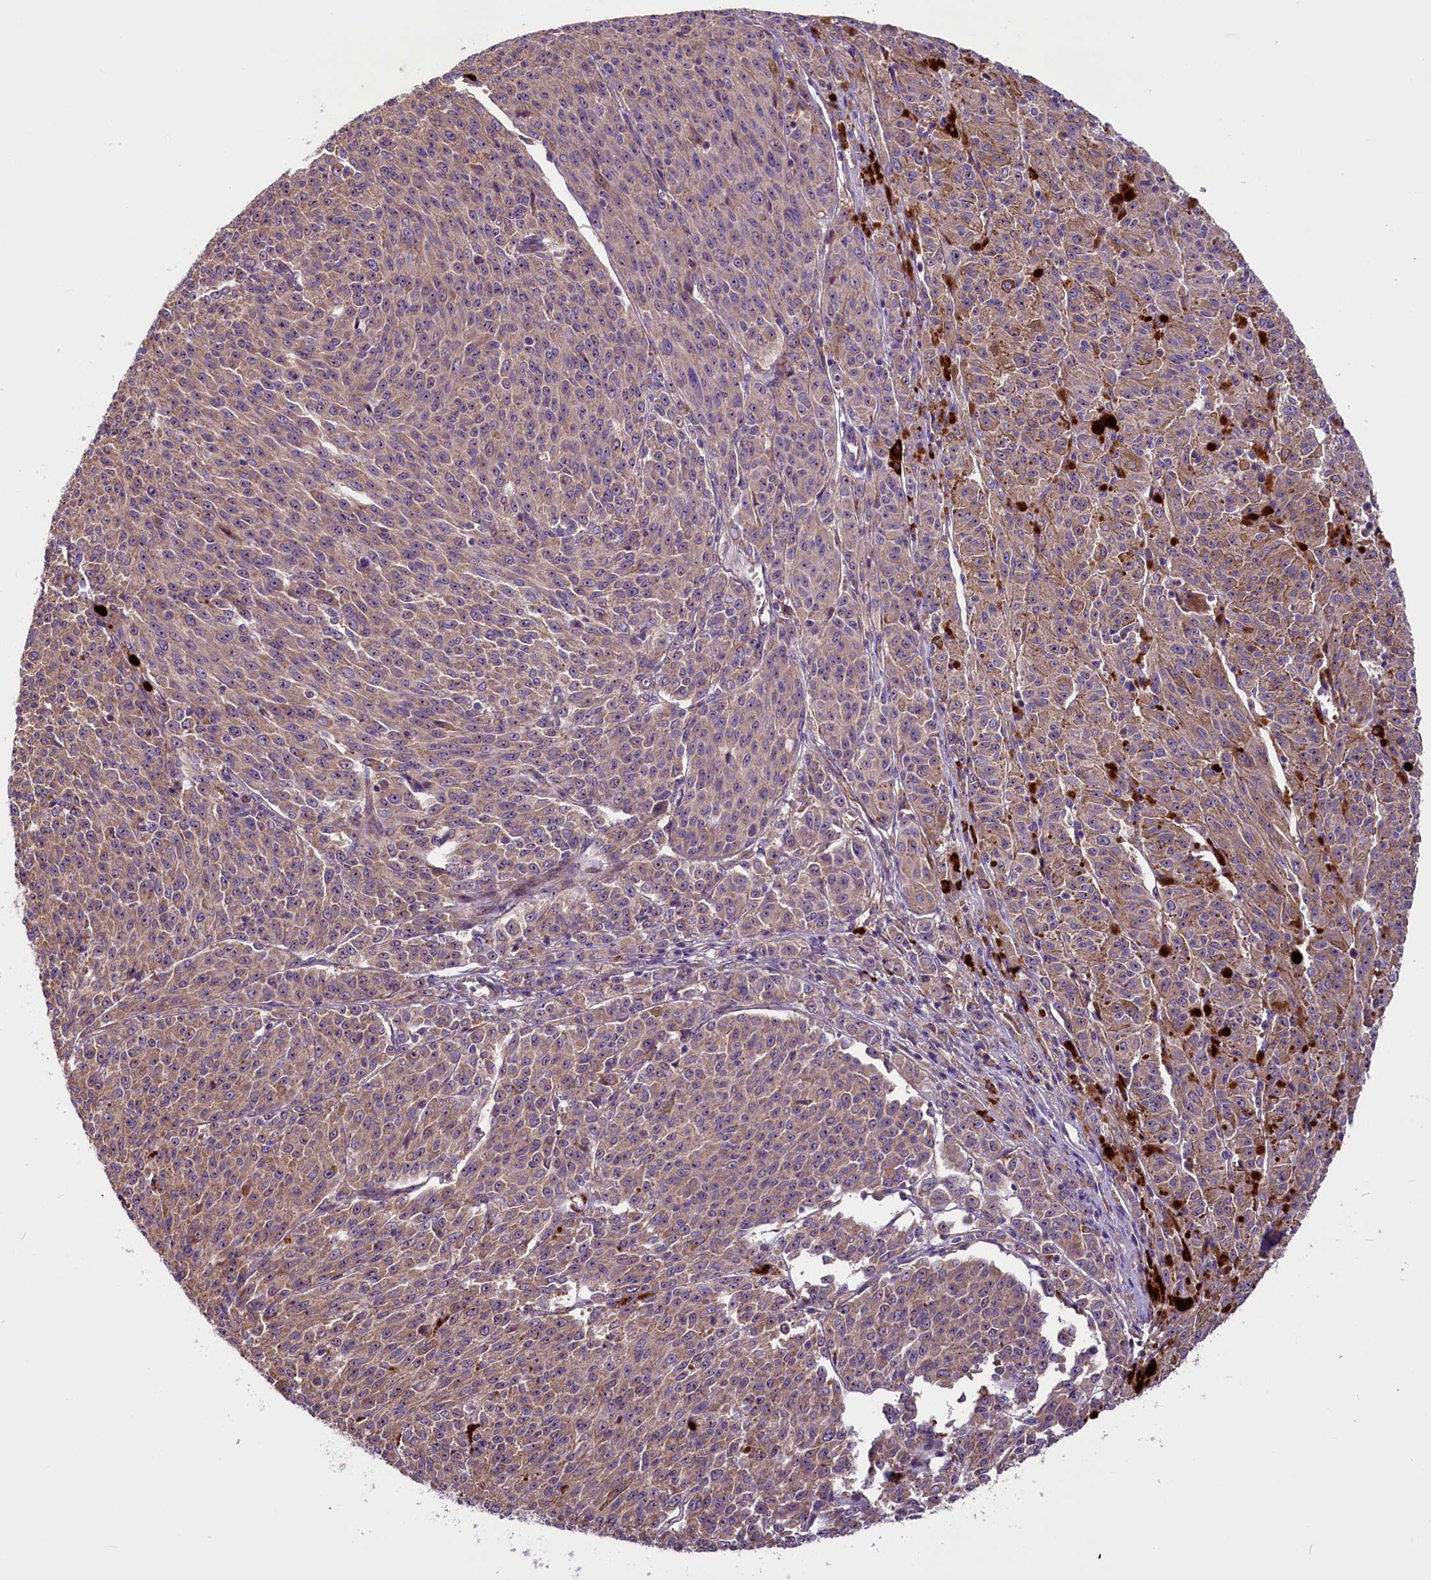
{"staining": {"intensity": "weak", "quantity": ">75%", "location": "cytoplasmic/membranous,nuclear"}, "tissue": "melanoma", "cell_type": "Tumor cells", "image_type": "cancer", "snomed": [{"axis": "morphology", "description": "Malignant melanoma, NOS"}, {"axis": "topography", "description": "Skin"}], "caption": "This is a micrograph of immunohistochemistry staining of malignant melanoma, which shows weak positivity in the cytoplasmic/membranous and nuclear of tumor cells.", "gene": "FRY", "patient": {"sex": "female", "age": 52}}